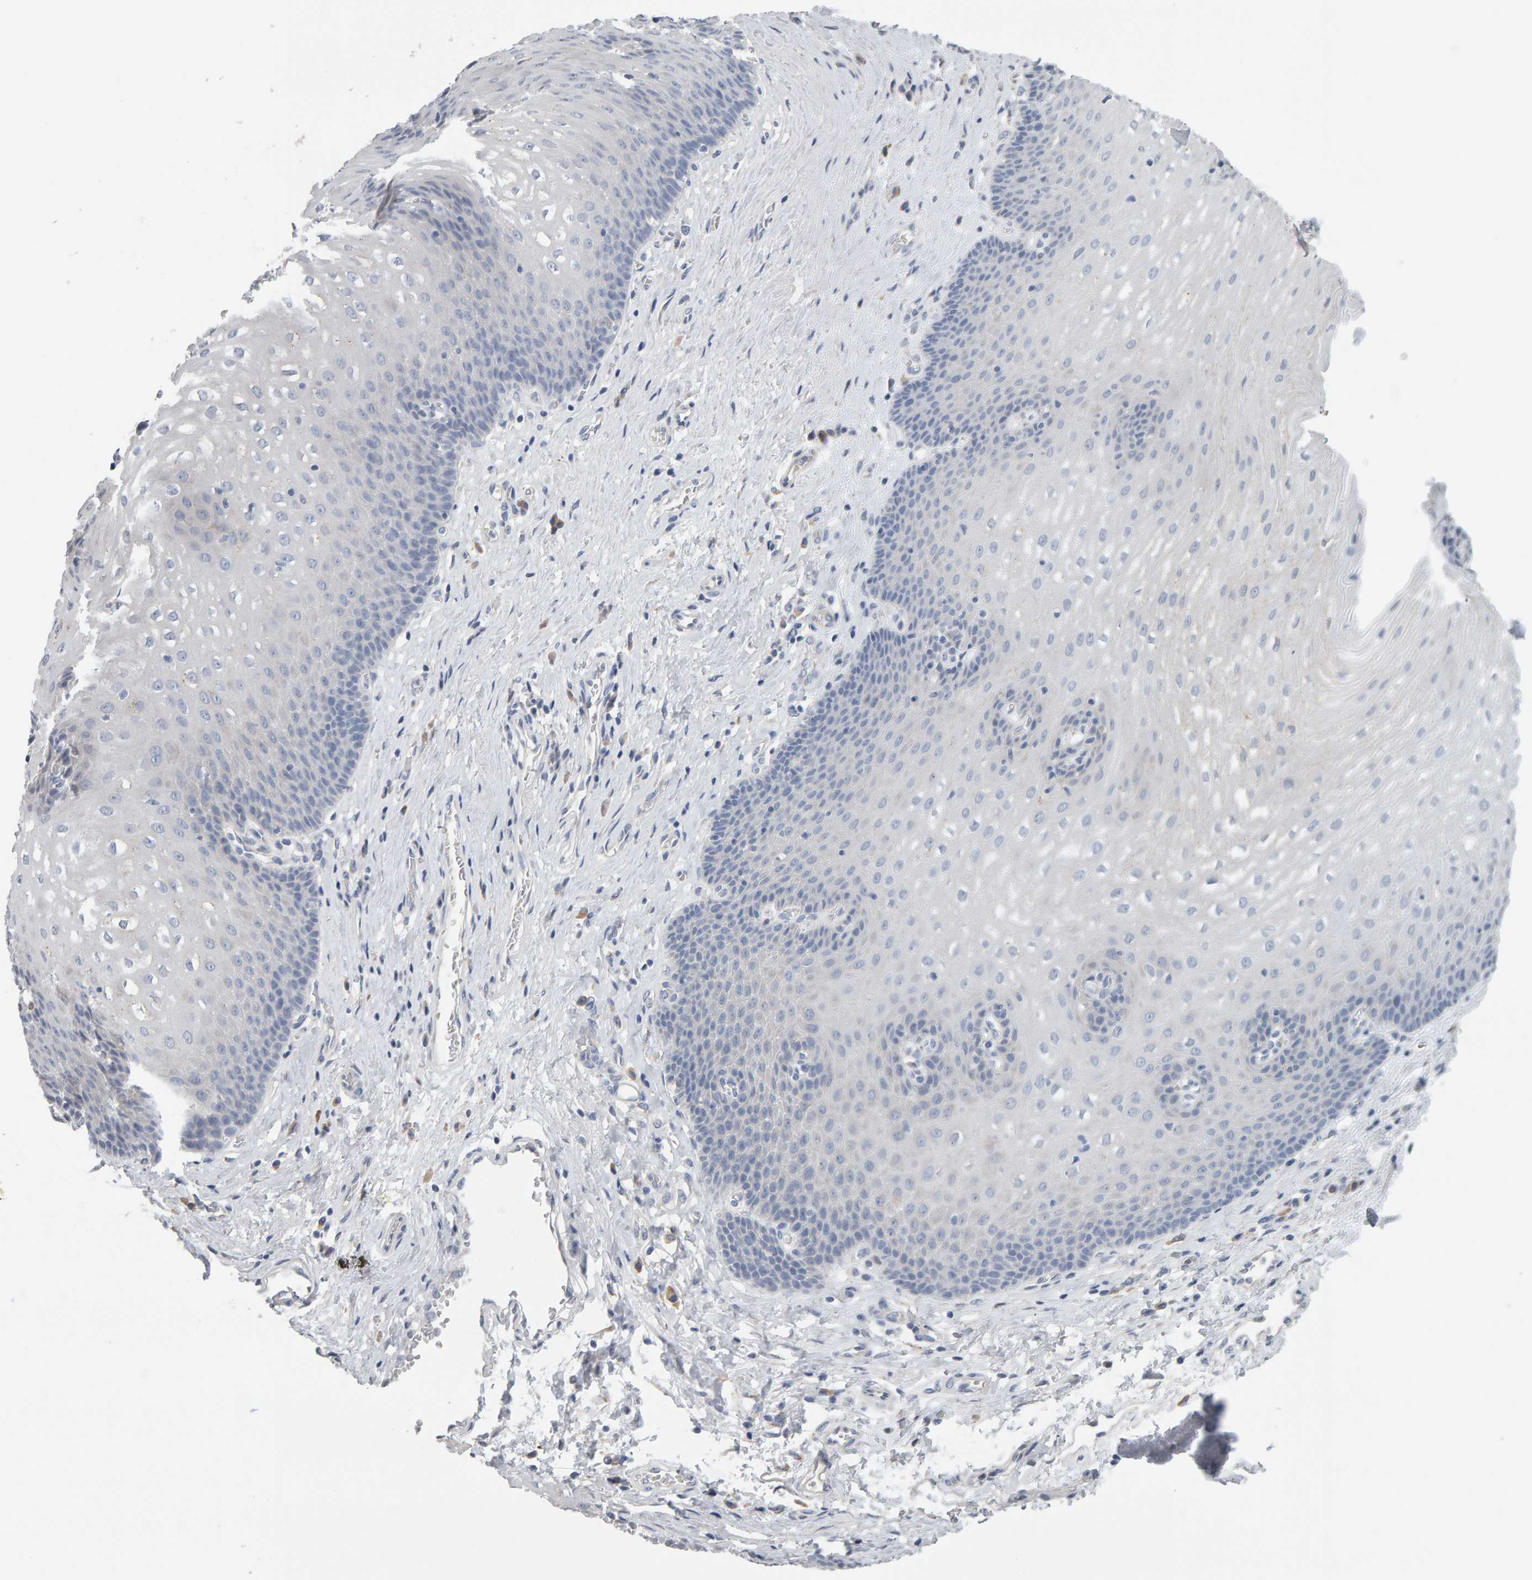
{"staining": {"intensity": "negative", "quantity": "none", "location": "none"}, "tissue": "esophagus", "cell_type": "Squamous epithelial cells", "image_type": "normal", "snomed": [{"axis": "morphology", "description": "Normal tissue, NOS"}, {"axis": "topography", "description": "Esophagus"}], "caption": "Immunohistochemistry of benign esophagus demonstrates no staining in squamous epithelial cells.", "gene": "ADHFE1", "patient": {"sex": "male", "age": 48}}